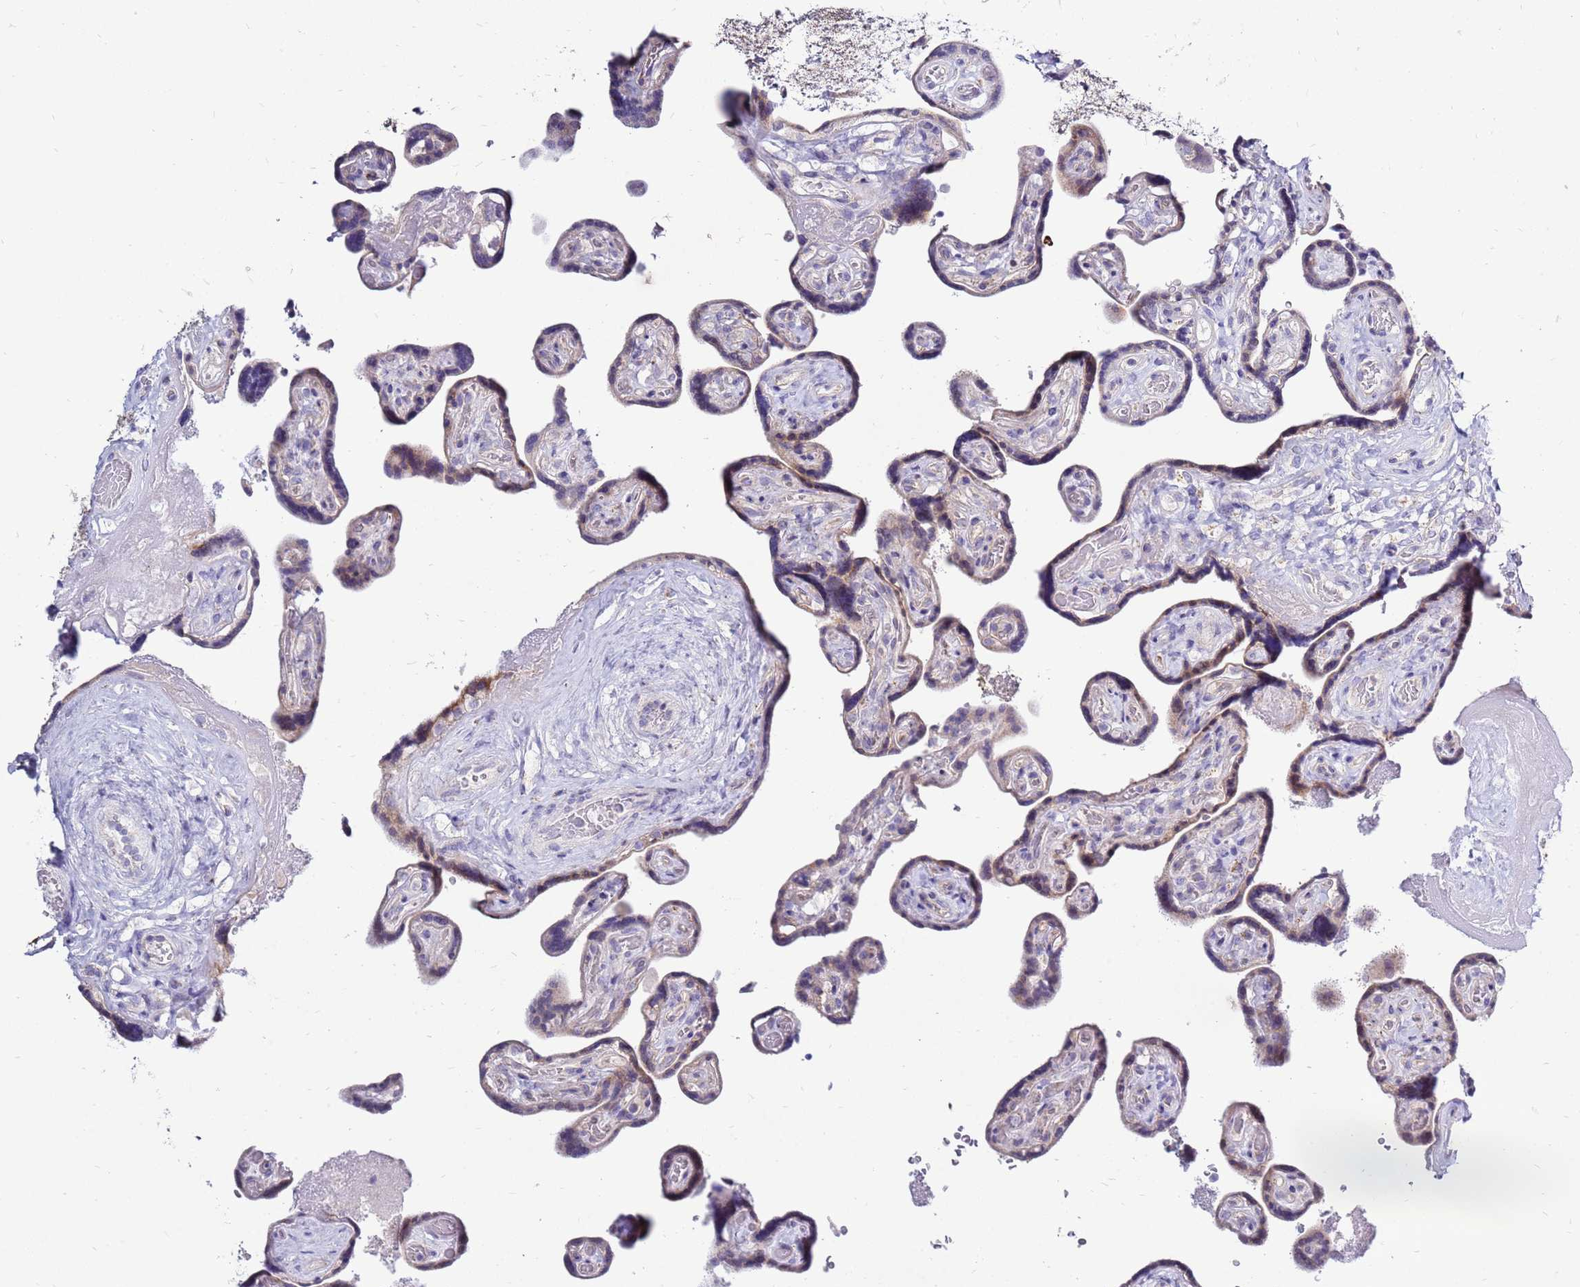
{"staining": {"intensity": "weak", "quantity": "25%-75%", "location": "cytoplasmic/membranous"}, "tissue": "placenta", "cell_type": "Trophoblastic cells", "image_type": "normal", "snomed": [{"axis": "morphology", "description": "Normal tissue, NOS"}, {"axis": "topography", "description": "Placenta"}], "caption": "Weak cytoplasmic/membranous staining for a protein is present in approximately 25%-75% of trophoblastic cells of unremarkable placenta using immunohistochemistry (IHC).", "gene": "IGF1R", "patient": {"sex": "female", "age": 32}}